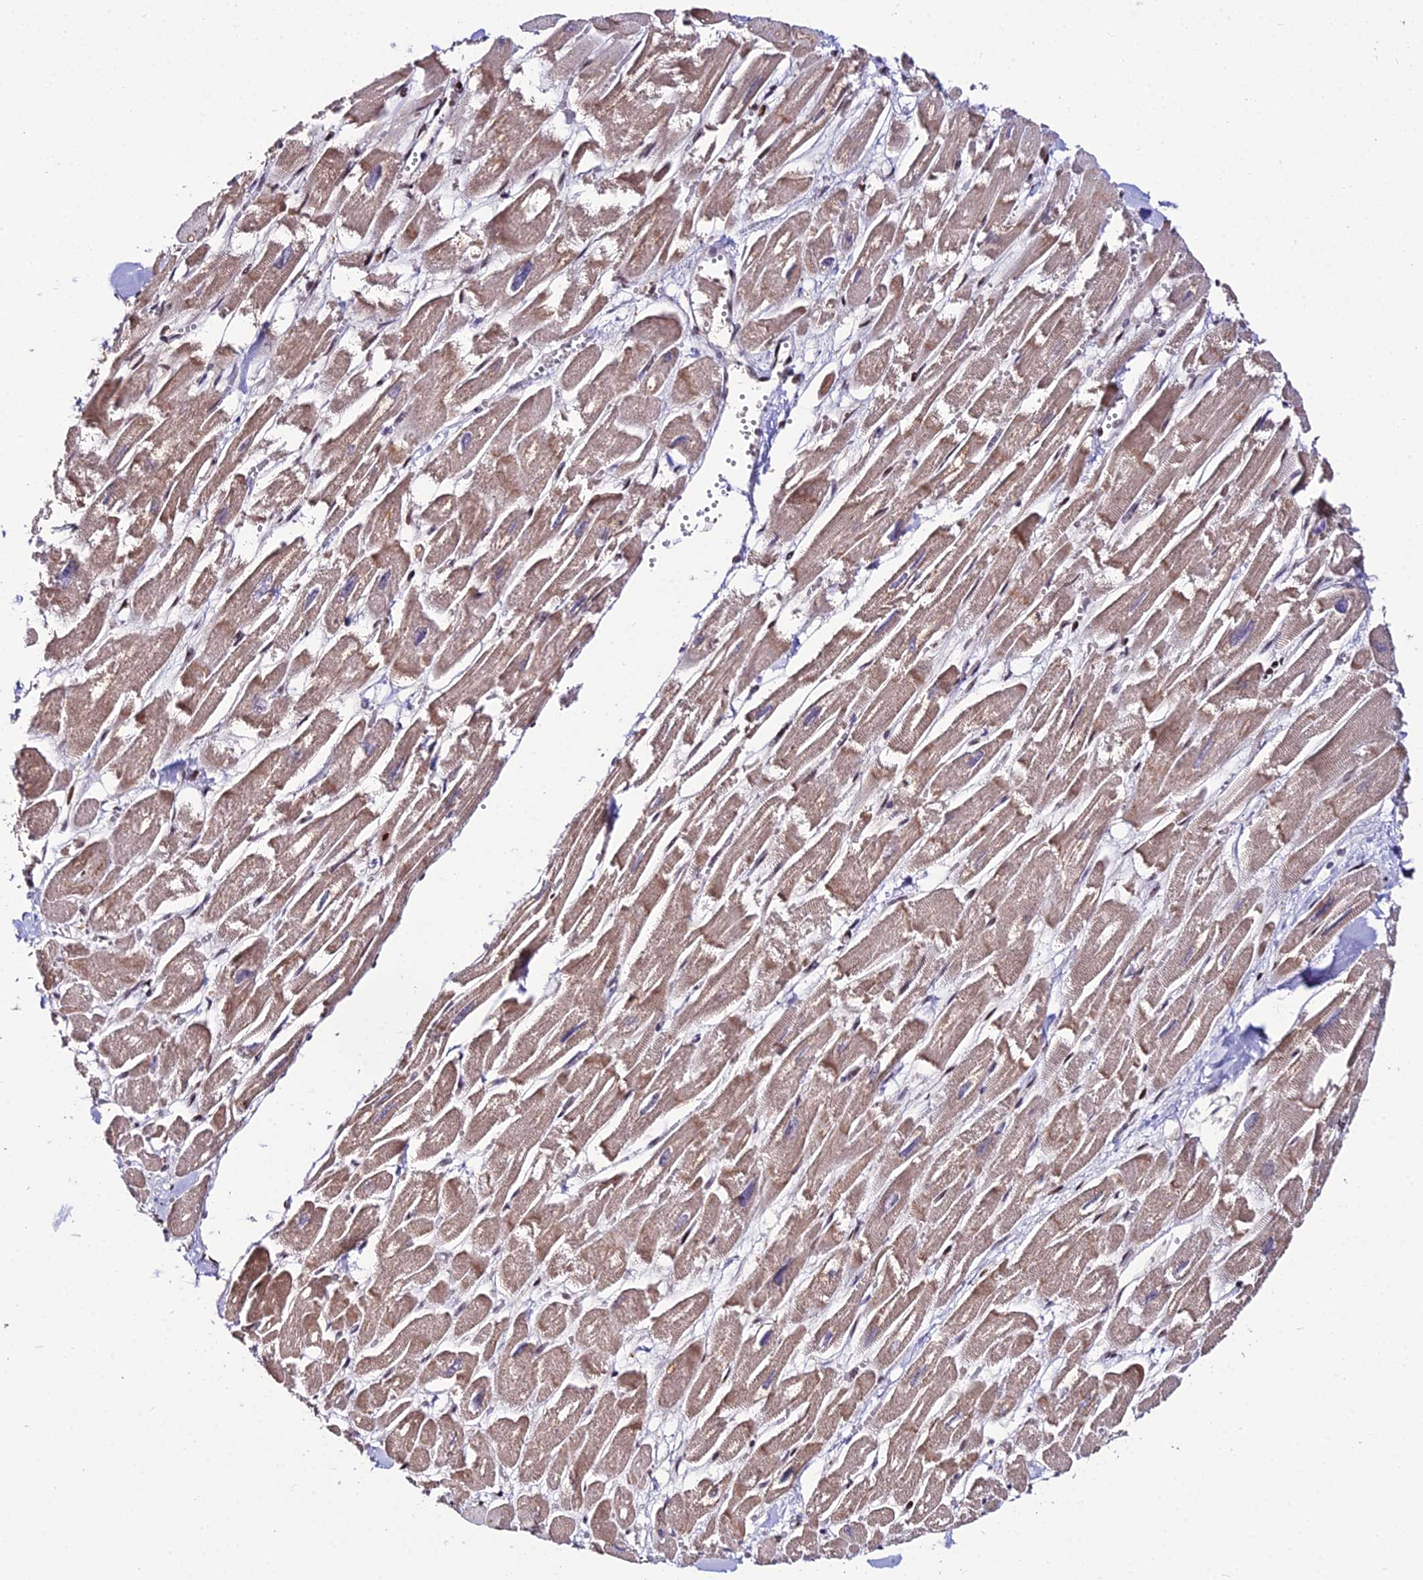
{"staining": {"intensity": "moderate", "quantity": ">75%", "location": "cytoplasmic/membranous"}, "tissue": "heart muscle", "cell_type": "Cardiomyocytes", "image_type": "normal", "snomed": [{"axis": "morphology", "description": "Normal tissue, NOS"}, {"axis": "topography", "description": "Heart"}], "caption": "Immunohistochemistry (IHC) (DAB) staining of benign heart muscle exhibits moderate cytoplasmic/membranous protein staining in approximately >75% of cardiomyocytes.", "gene": "CIB3", "patient": {"sex": "male", "age": 54}}